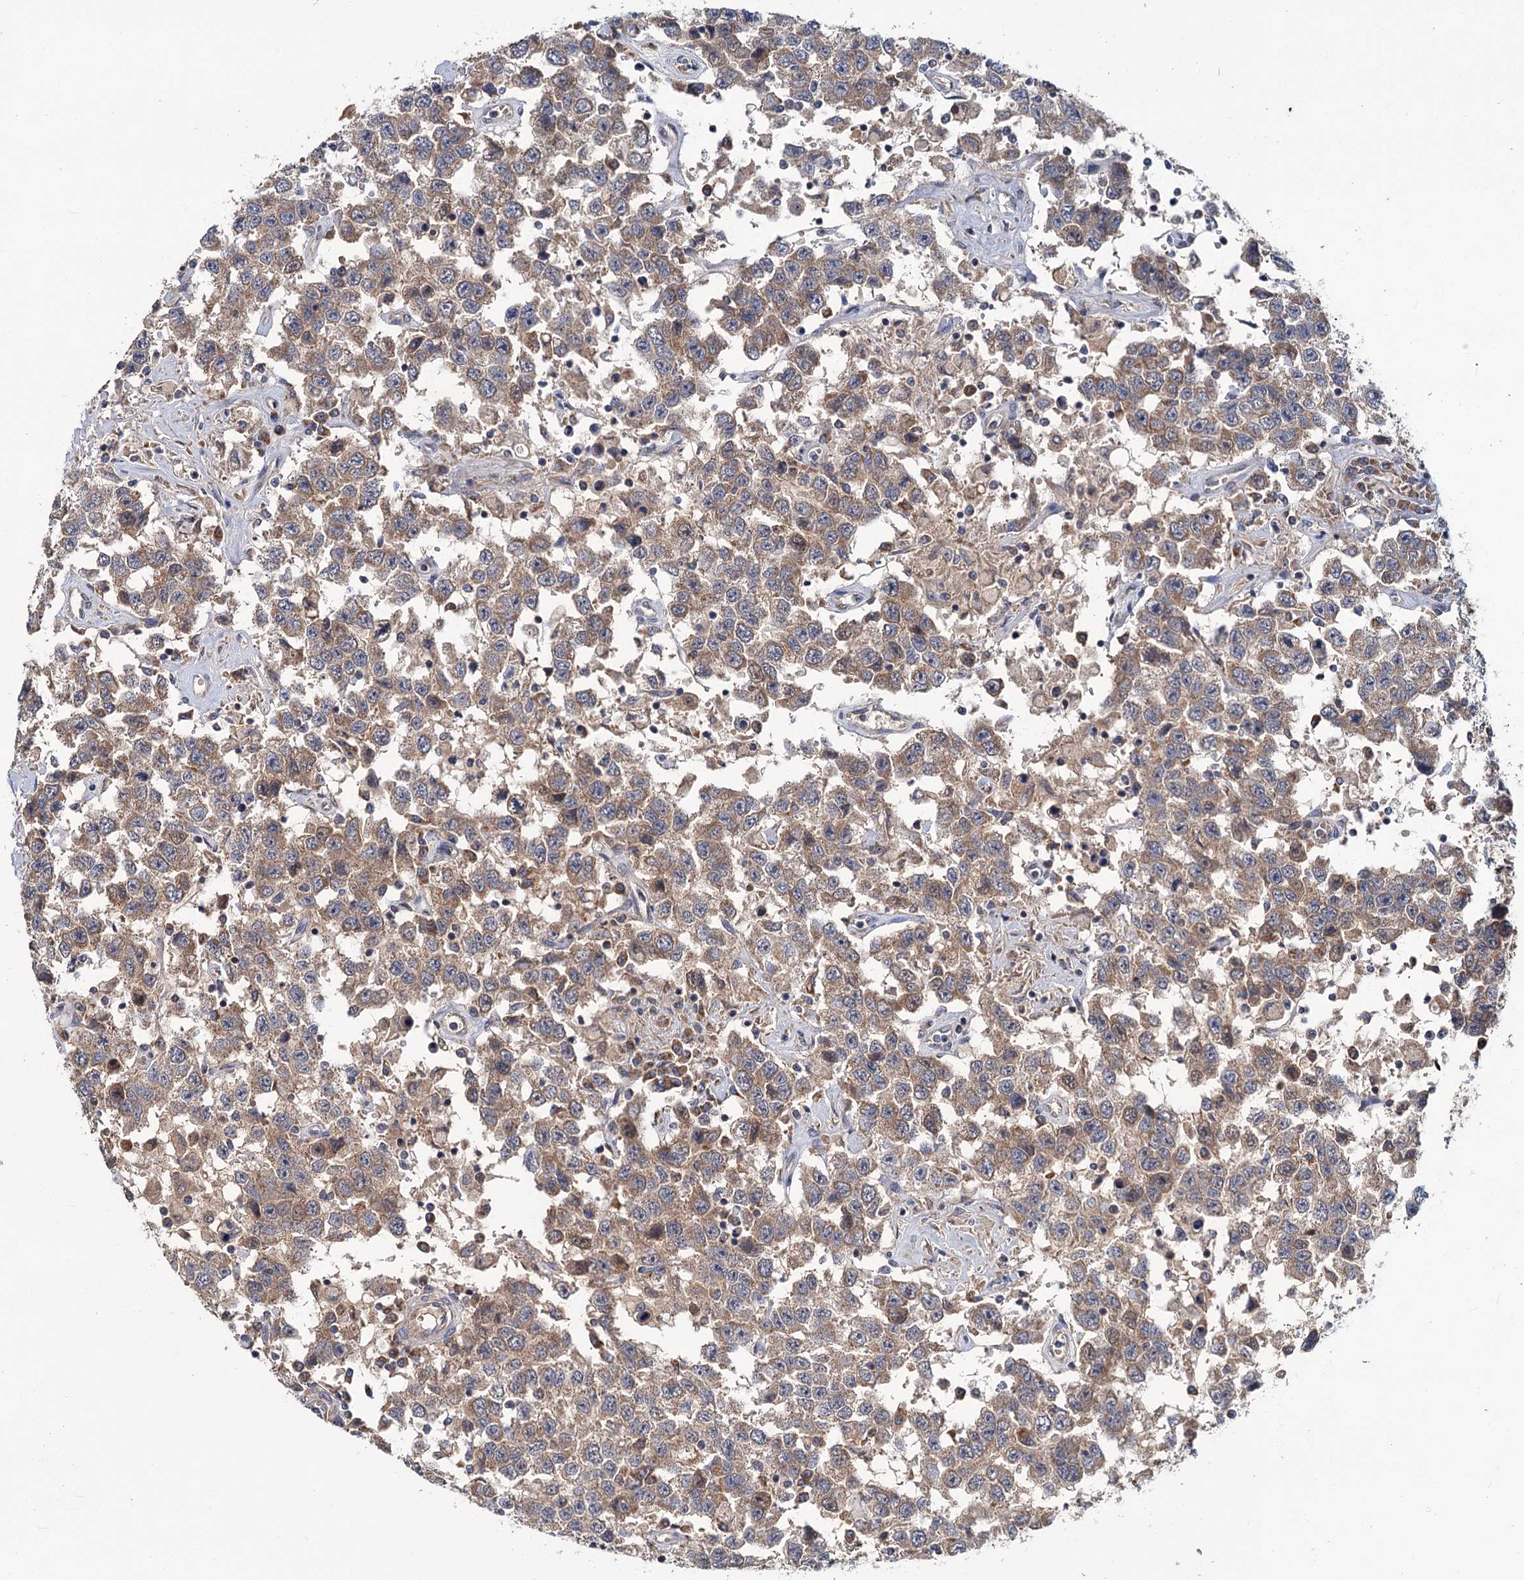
{"staining": {"intensity": "weak", "quantity": ">75%", "location": "cytoplasmic/membranous"}, "tissue": "testis cancer", "cell_type": "Tumor cells", "image_type": "cancer", "snomed": [{"axis": "morphology", "description": "Seminoma, NOS"}, {"axis": "topography", "description": "Testis"}], "caption": "This is a photomicrograph of immunohistochemistry (IHC) staining of testis seminoma, which shows weak expression in the cytoplasmic/membranous of tumor cells.", "gene": "DYNC2H1", "patient": {"sex": "male", "age": 41}}